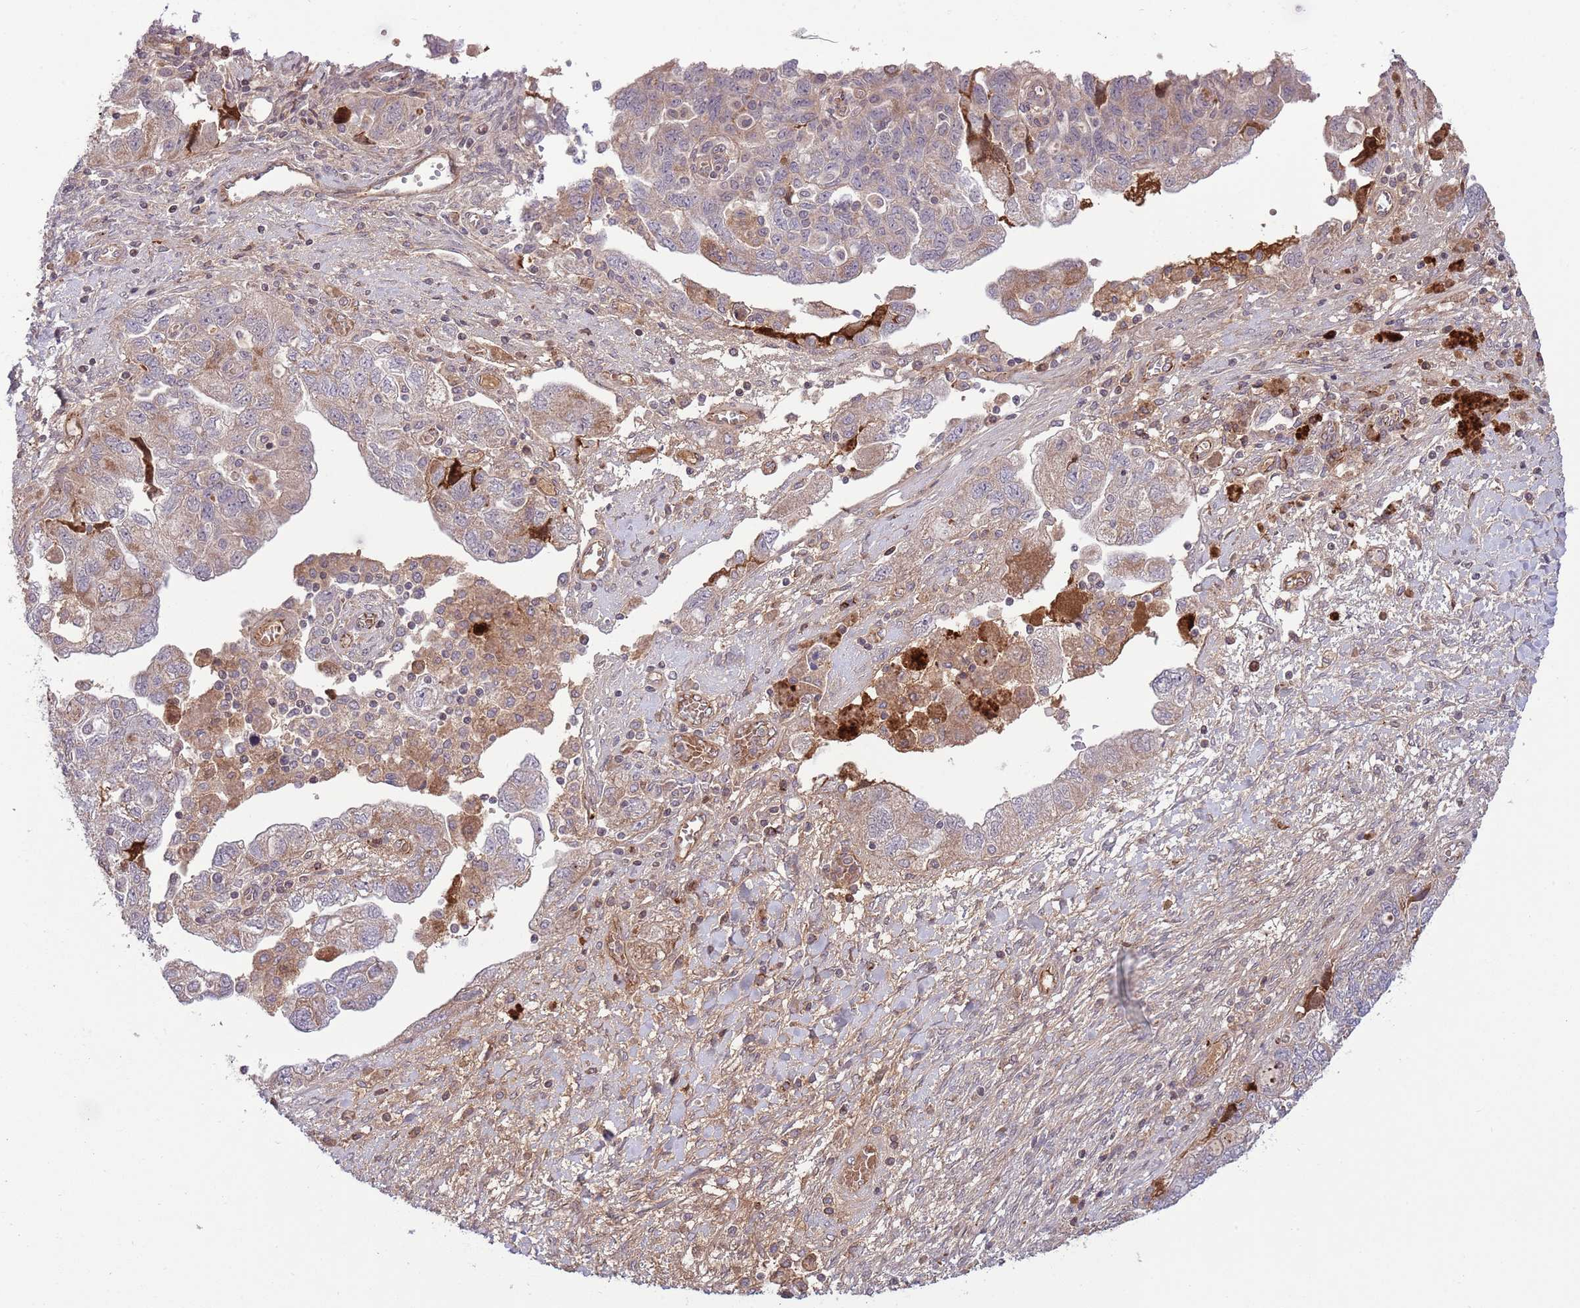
{"staining": {"intensity": "weak", "quantity": "25%-75%", "location": "cytoplasmic/membranous"}, "tissue": "ovarian cancer", "cell_type": "Tumor cells", "image_type": "cancer", "snomed": [{"axis": "morphology", "description": "Carcinoma, NOS"}, {"axis": "morphology", "description": "Cystadenocarcinoma, serous, NOS"}, {"axis": "topography", "description": "Ovary"}], "caption": "Ovarian cancer (serous cystadenocarcinoma) stained for a protein demonstrates weak cytoplasmic/membranous positivity in tumor cells.", "gene": "DPP10", "patient": {"sex": "female", "age": 69}}